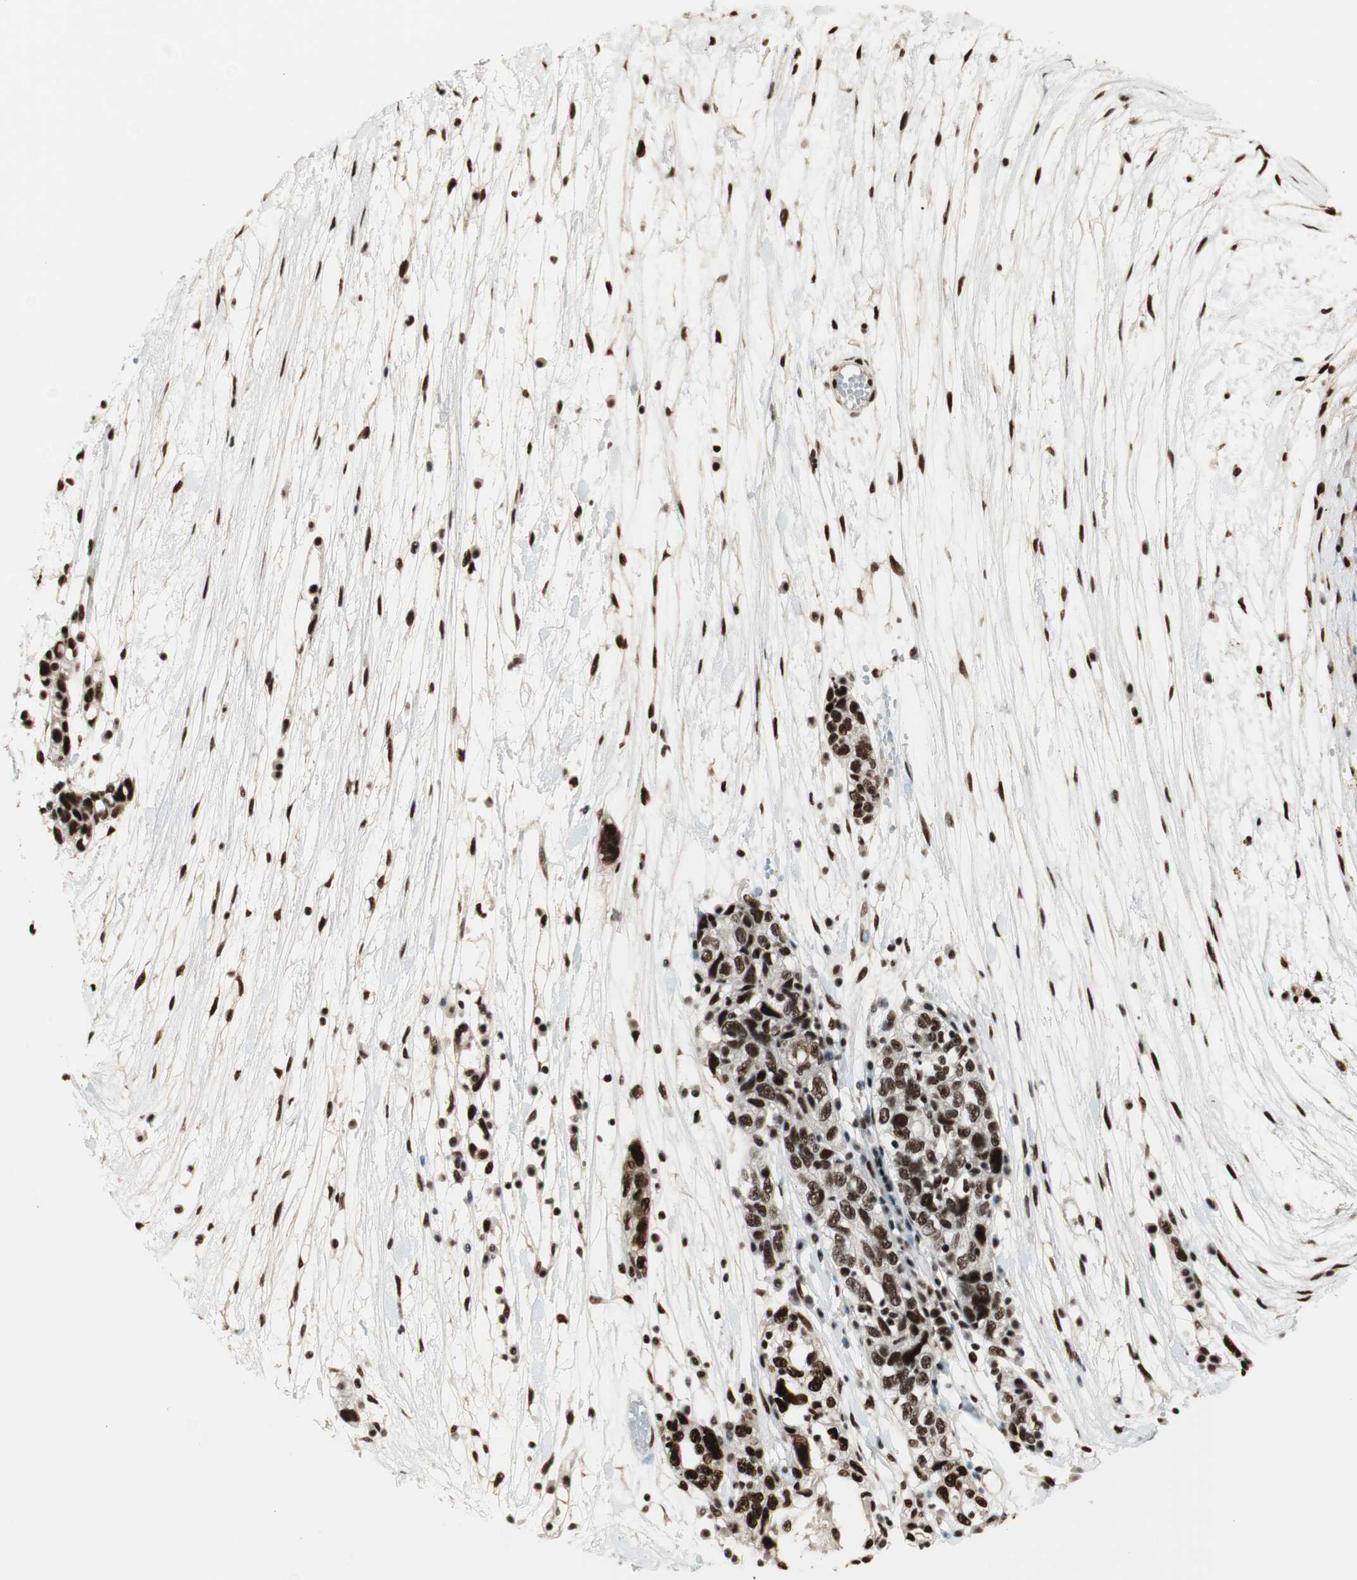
{"staining": {"intensity": "strong", "quantity": ">75%", "location": "nuclear"}, "tissue": "ovarian cancer", "cell_type": "Tumor cells", "image_type": "cancer", "snomed": [{"axis": "morphology", "description": "Cystadenocarcinoma, serous, NOS"}, {"axis": "topography", "description": "Ovary"}], "caption": "IHC (DAB) staining of human ovarian cancer (serous cystadenocarcinoma) reveals strong nuclear protein expression in approximately >75% of tumor cells.", "gene": "HEXIM1", "patient": {"sex": "female", "age": 71}}